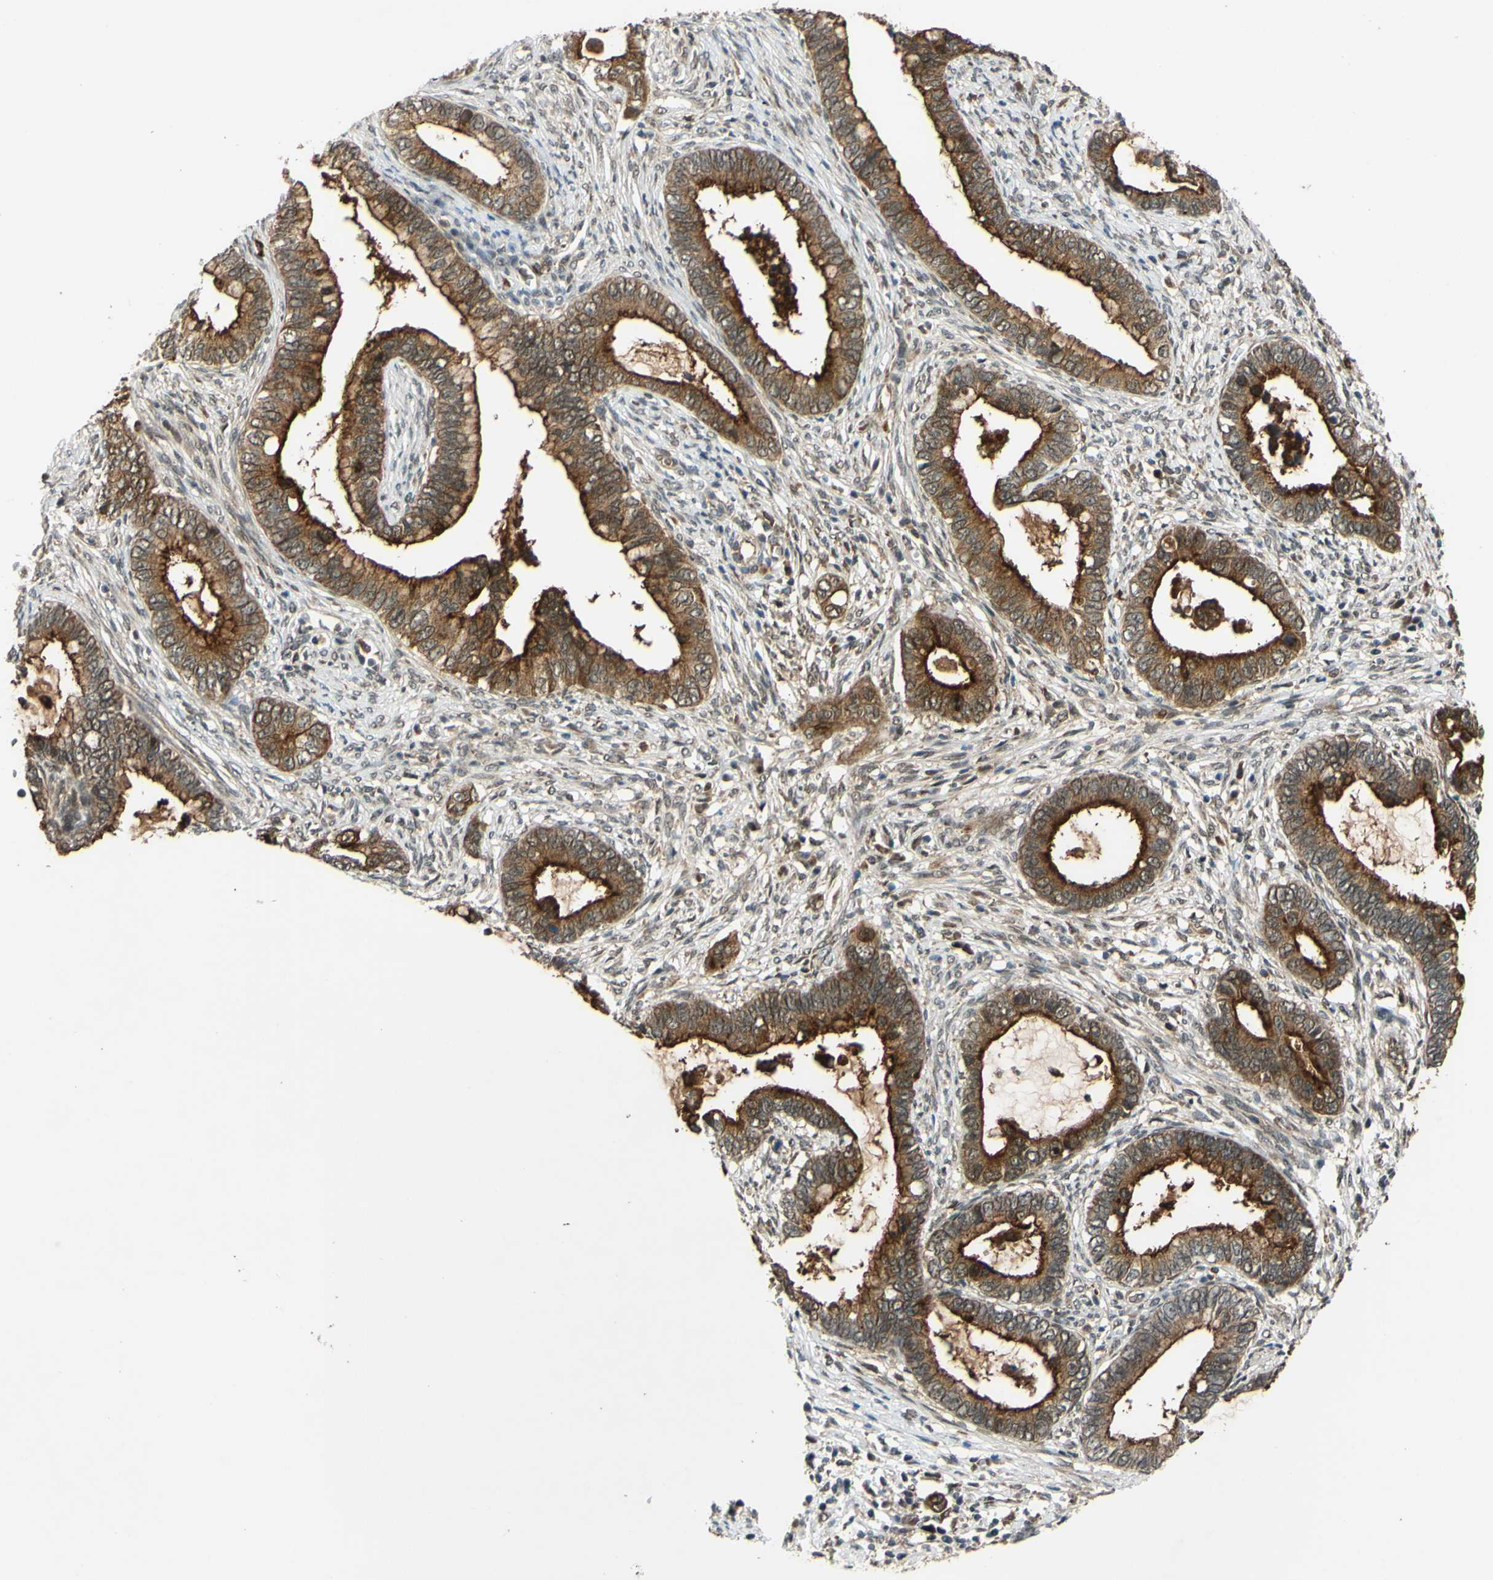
{"staining": {"intensity": "strong", "quantity": ">75%", "location": "cytoplasmic/membranous"}, "tissue": "cervical cancer", "cell_type": "Tumor cells", "image_type": "cancer", "snomed": [{"axis": "morphology", "description": "Adenocarcinoma, NOS"}, {"axis": "topography", "description": "Cervix"}], "caption": "Immunohistochemical staining of human cervical cancer (adenocarcinoma) shows high levels of strong cytoplasmic/membranous protein positivity in about >75% of tumor cells.", "gene": "ABCC8", "patient": {"sex": "female", "age": 44}}